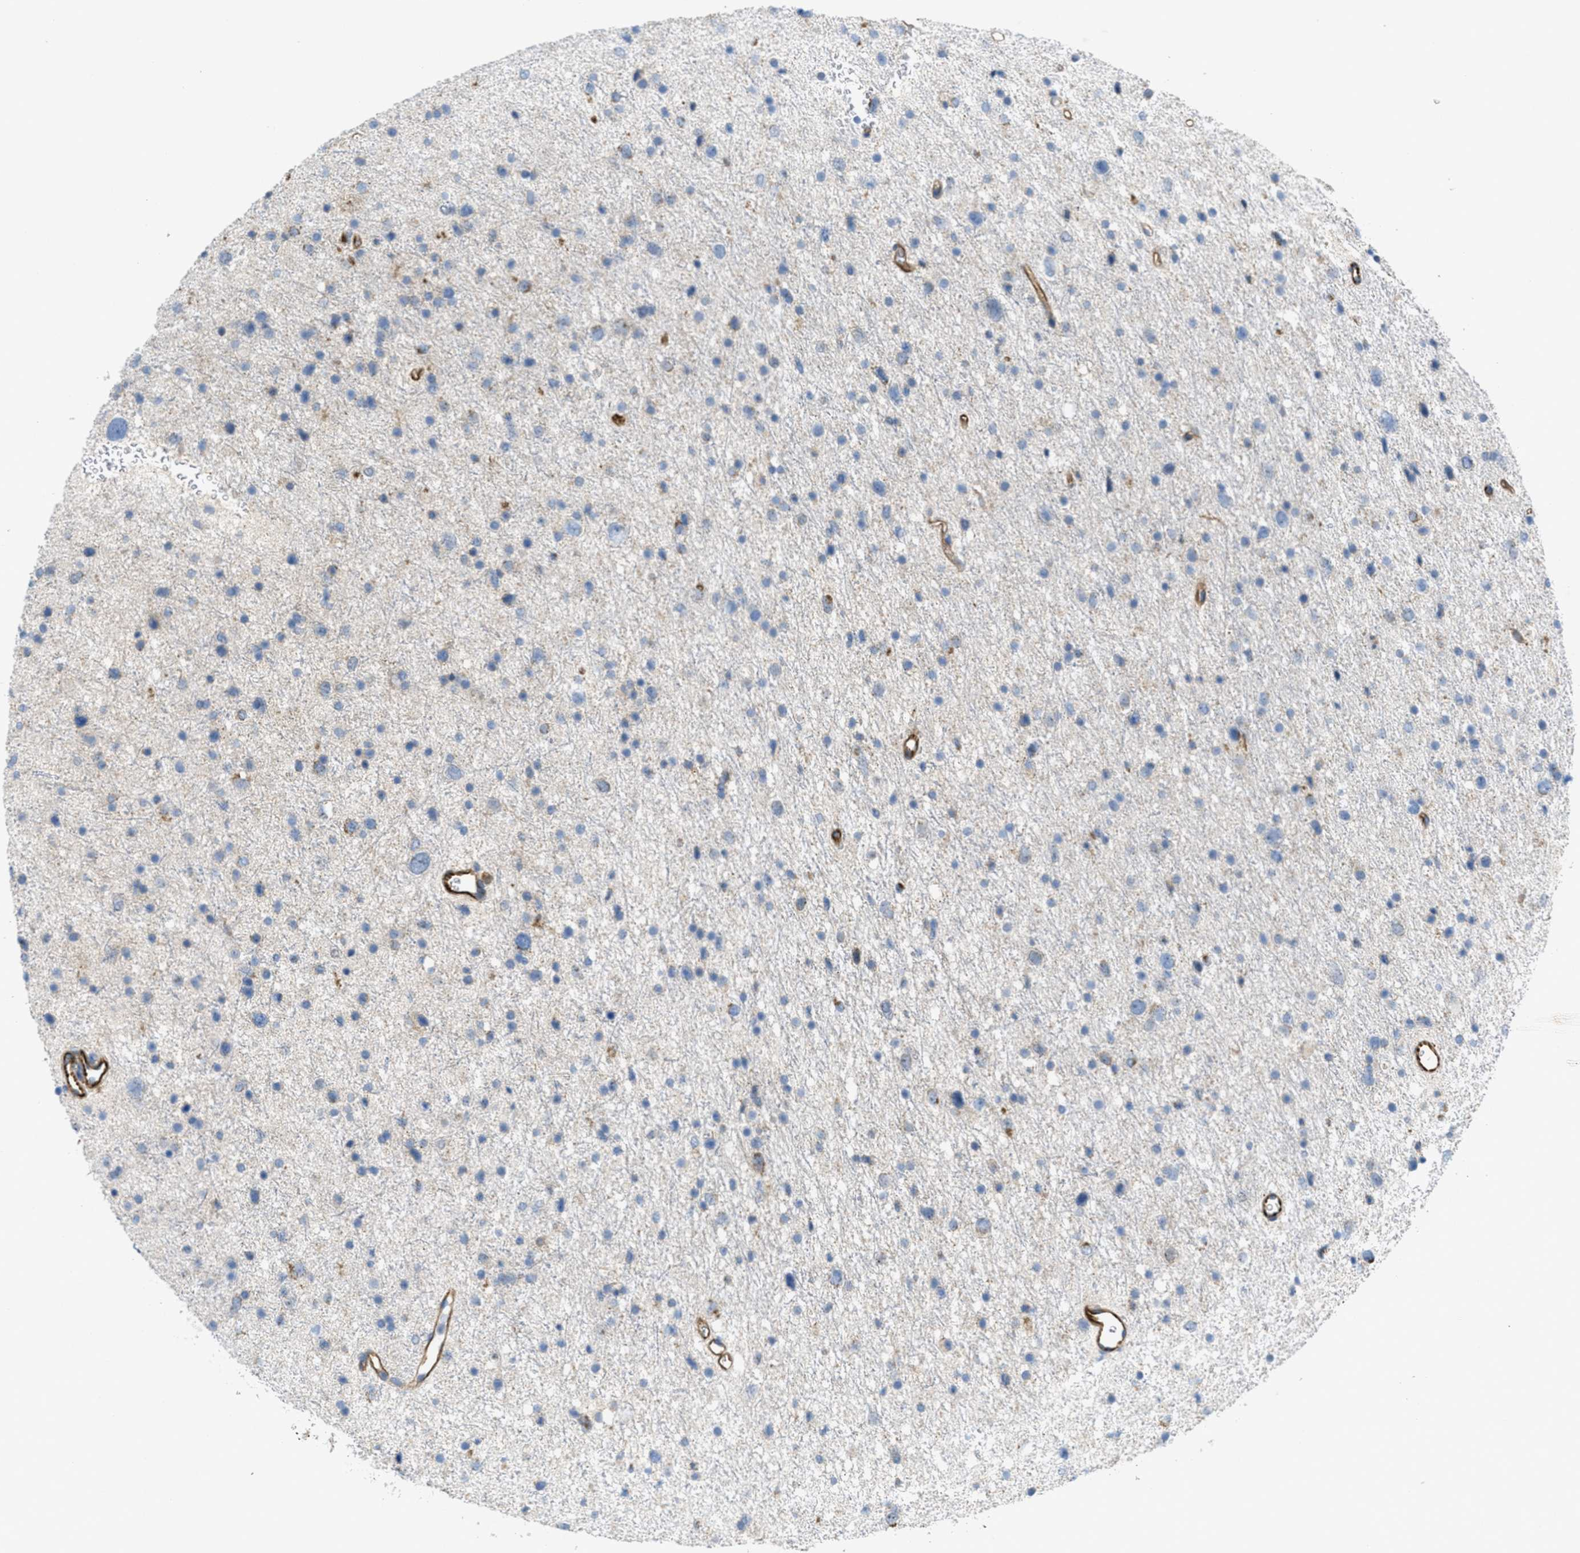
{"staining": {"intensity": "negative", "quantity": "none", "location": "none"}, "tissue": "glioma", "cell_type": "Tumor cells", "image_type": "cancer", "snomed": [{"axis": "morphology", "description": "Glioma, malignant, Low grade"}, {"axis": "topography", "description": "Brain"}], "caption": "There is no significant positivity in tumor cells of malignant low-grade glioma.", "gene": "BTN3A1", "patient": {"sex": "female", "age": 37}}